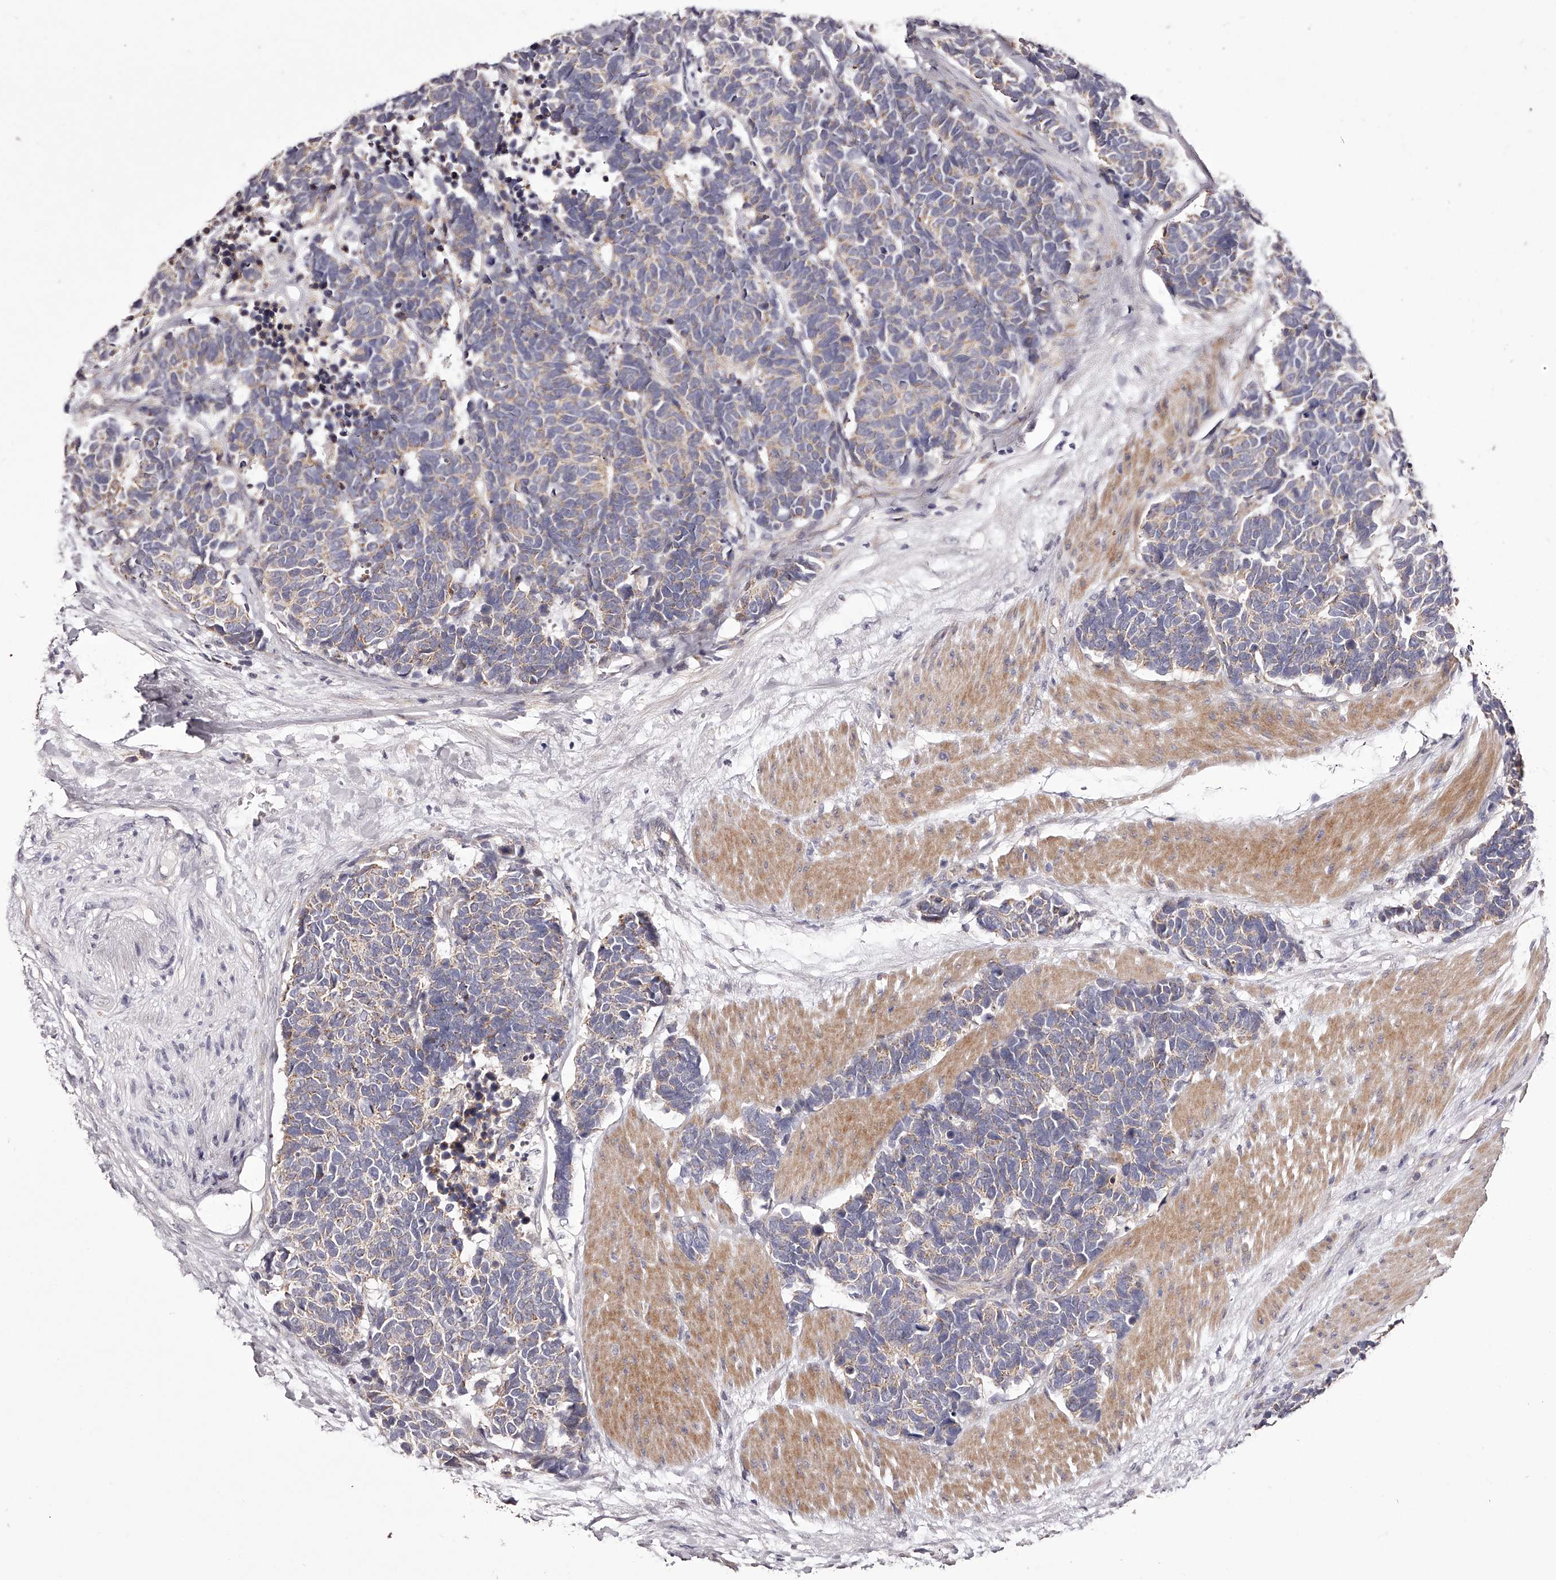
{"staining": {"intensity": "weak", "quantity": ">75%", "location": "cytoplasmic/membranous"}, "tissue": "carcinoid", "cell_type": "Tumor cells", "image_type": "cancer", "snomed": [{"axis": "morphology", "description": "Carcinoma, NOS"}, {"axis": "morphology", "description": "Carcinoid, malignant, NOS"}, {"axis": "topography", "description": "Urinary bladder"}], "caption": "Immunohistochemical staining of carcinoid exhibits low levels of weak cytoplasmic/membranous protein staining in approximately >75% of tumor cells. The protein is stained brown, and the nuclei are stained in blue (DAB IHC with brightfield microscopy, high magnification).", "gene": "ODF2L", "patient": {"sex": "male", "age": 57}}